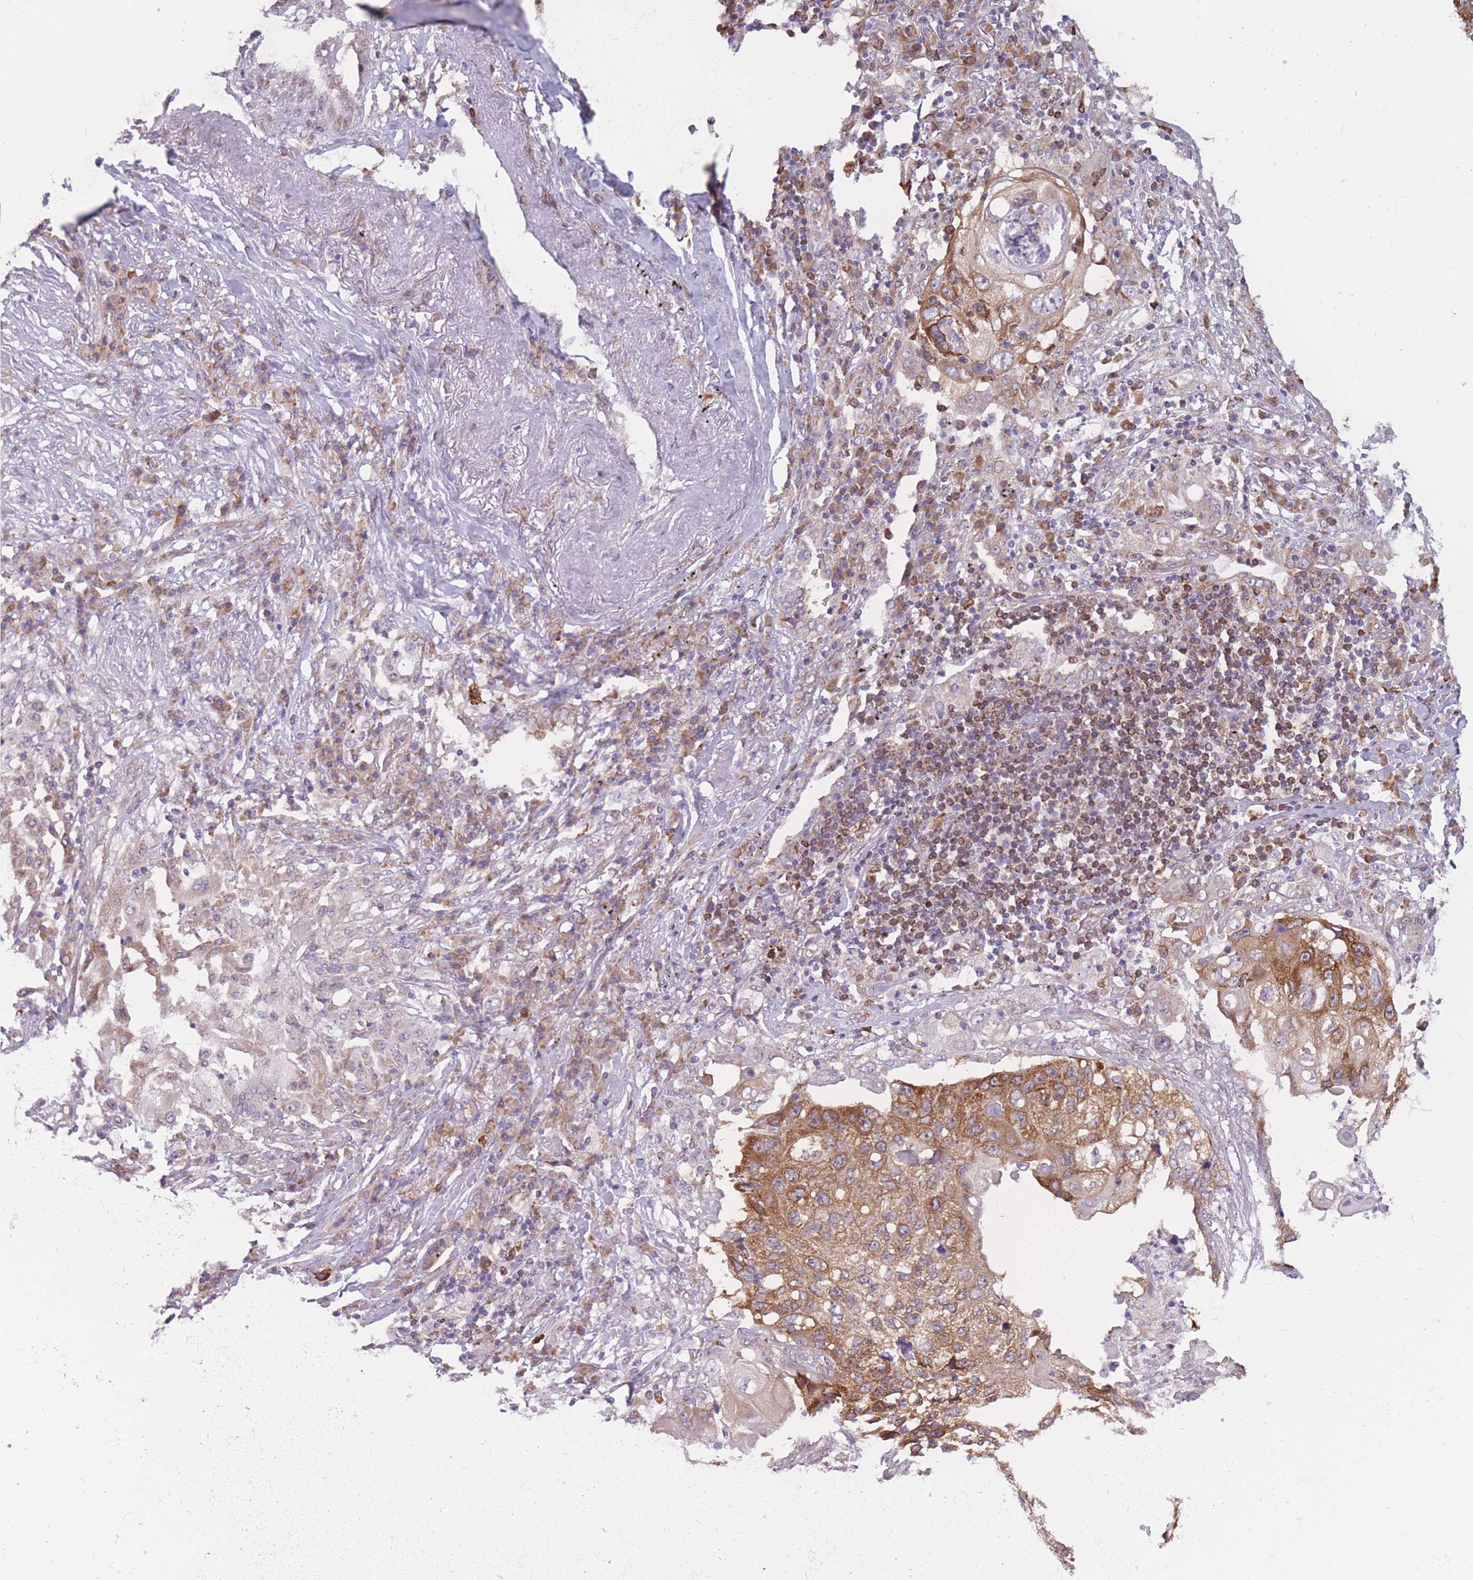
{"staining": {"intensity": "moderate", "quantity": ">75%", "location": "cytoplasmic/membranous"}, "tissue": "lung cancer", "cell_type": "Tumor cells", "image_type": "cancer", "snomed": [{"axis": "morphology", "description": "Squamous cell carcinoma, NOS"}, {"axis": "topography", "description": "Lung"}], "caption": "Protein staining of squamous cell carcinoma (lung) tissue demonstrates moderate cytoplasmic/membranous positivity in about >75% of tumor cells. The protein is shown in brown color, while the nuclei are stained blue.", "gene": "TMEM121", "patient": {"sex": "female", "age": 63}}